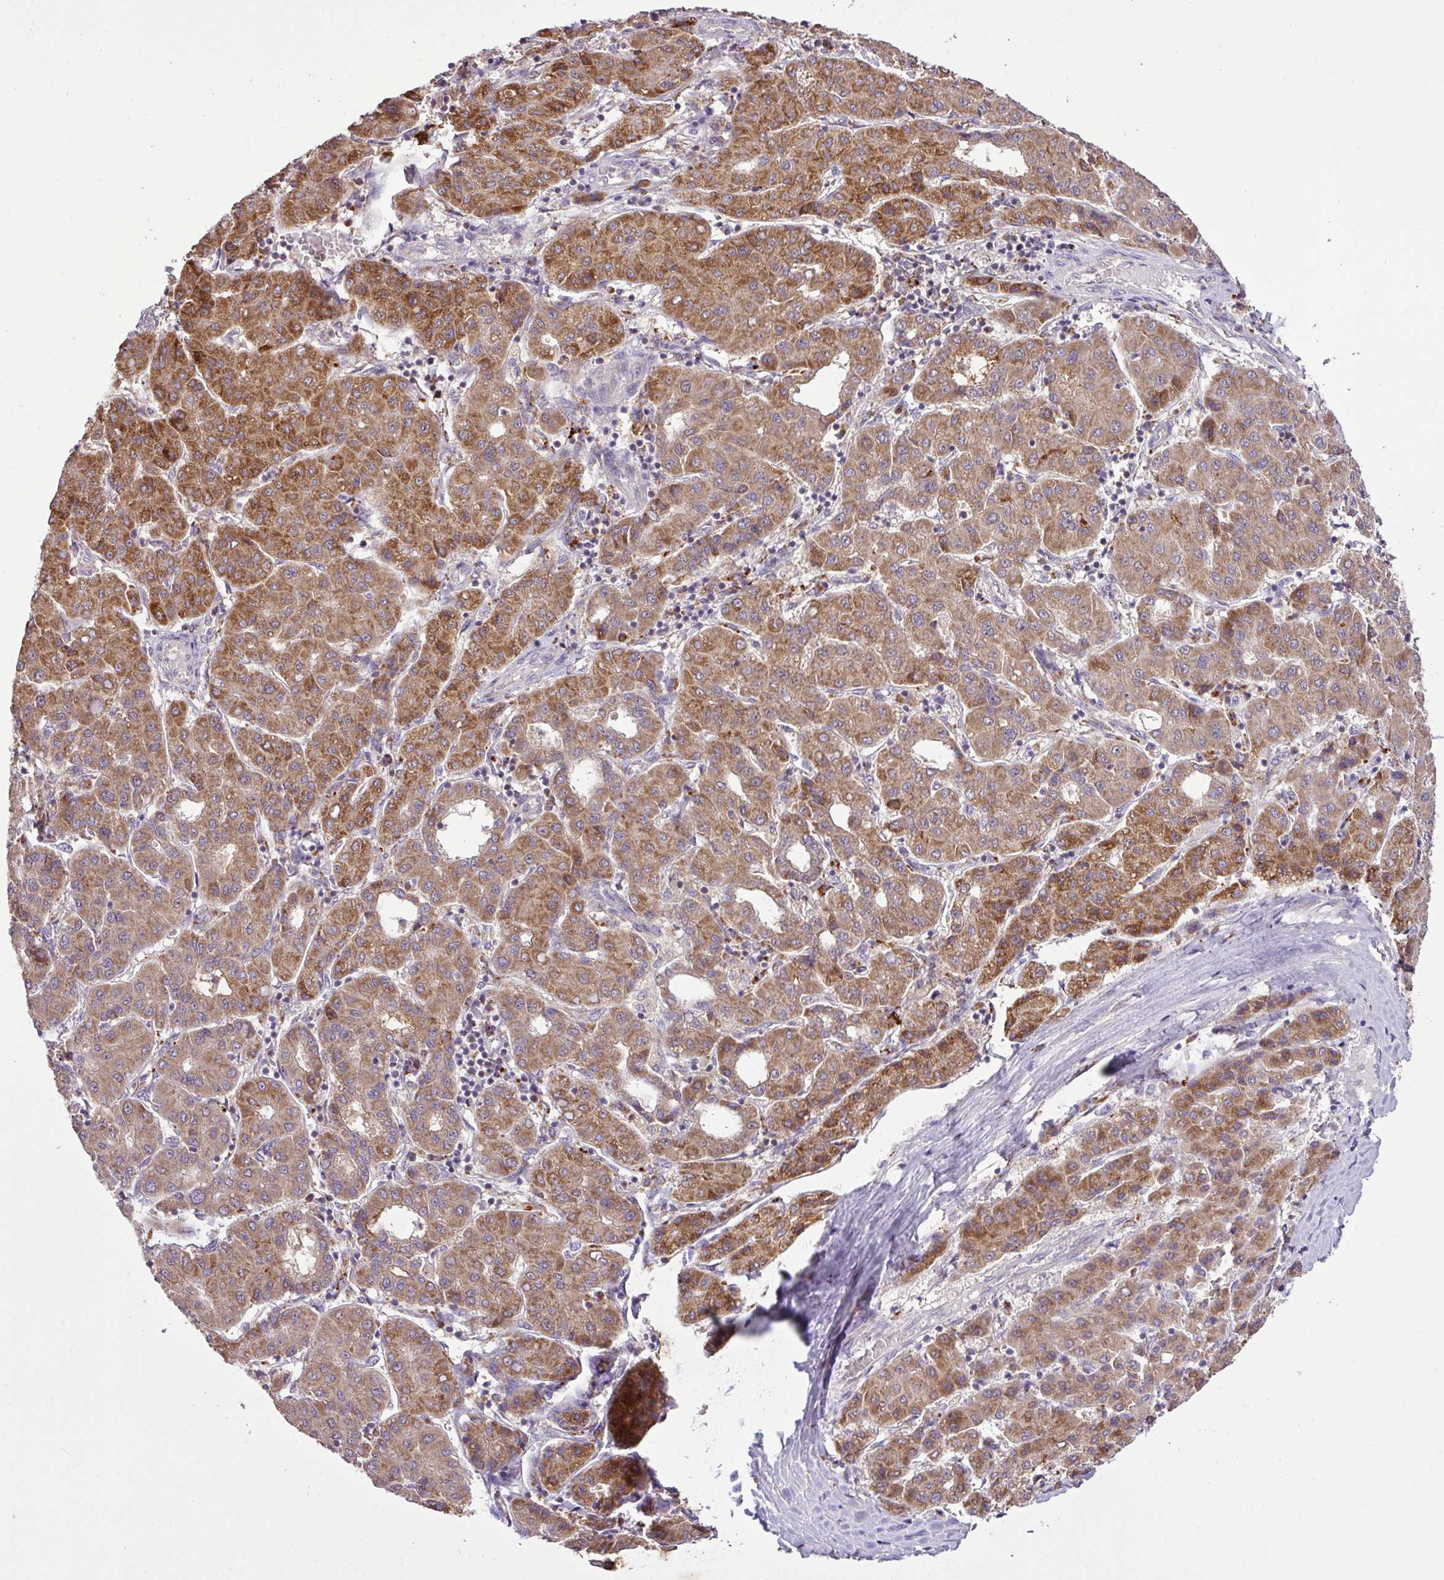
{"staining": {"intensity": "moderate", "quantity": ">75%", "location": "cytoplasmic/membranous"}, "tissue": "liver cancer", "cell_type": "Tumor cells", "image_type": "cancer", "snomed": [{"axis": "morphology", "description": "Carcinoma, Hepatocellular, NOS"}, {"axis": "topography", "description": "Liver"}], "caption": "Moderate cytoplasmic/membranous staining is appreciated in about >75% of tumor cells in liver cancer (hepatocellular carcinoma).", "gene": "SMCO4", "patient": {"sex": "male", "age": 65}}